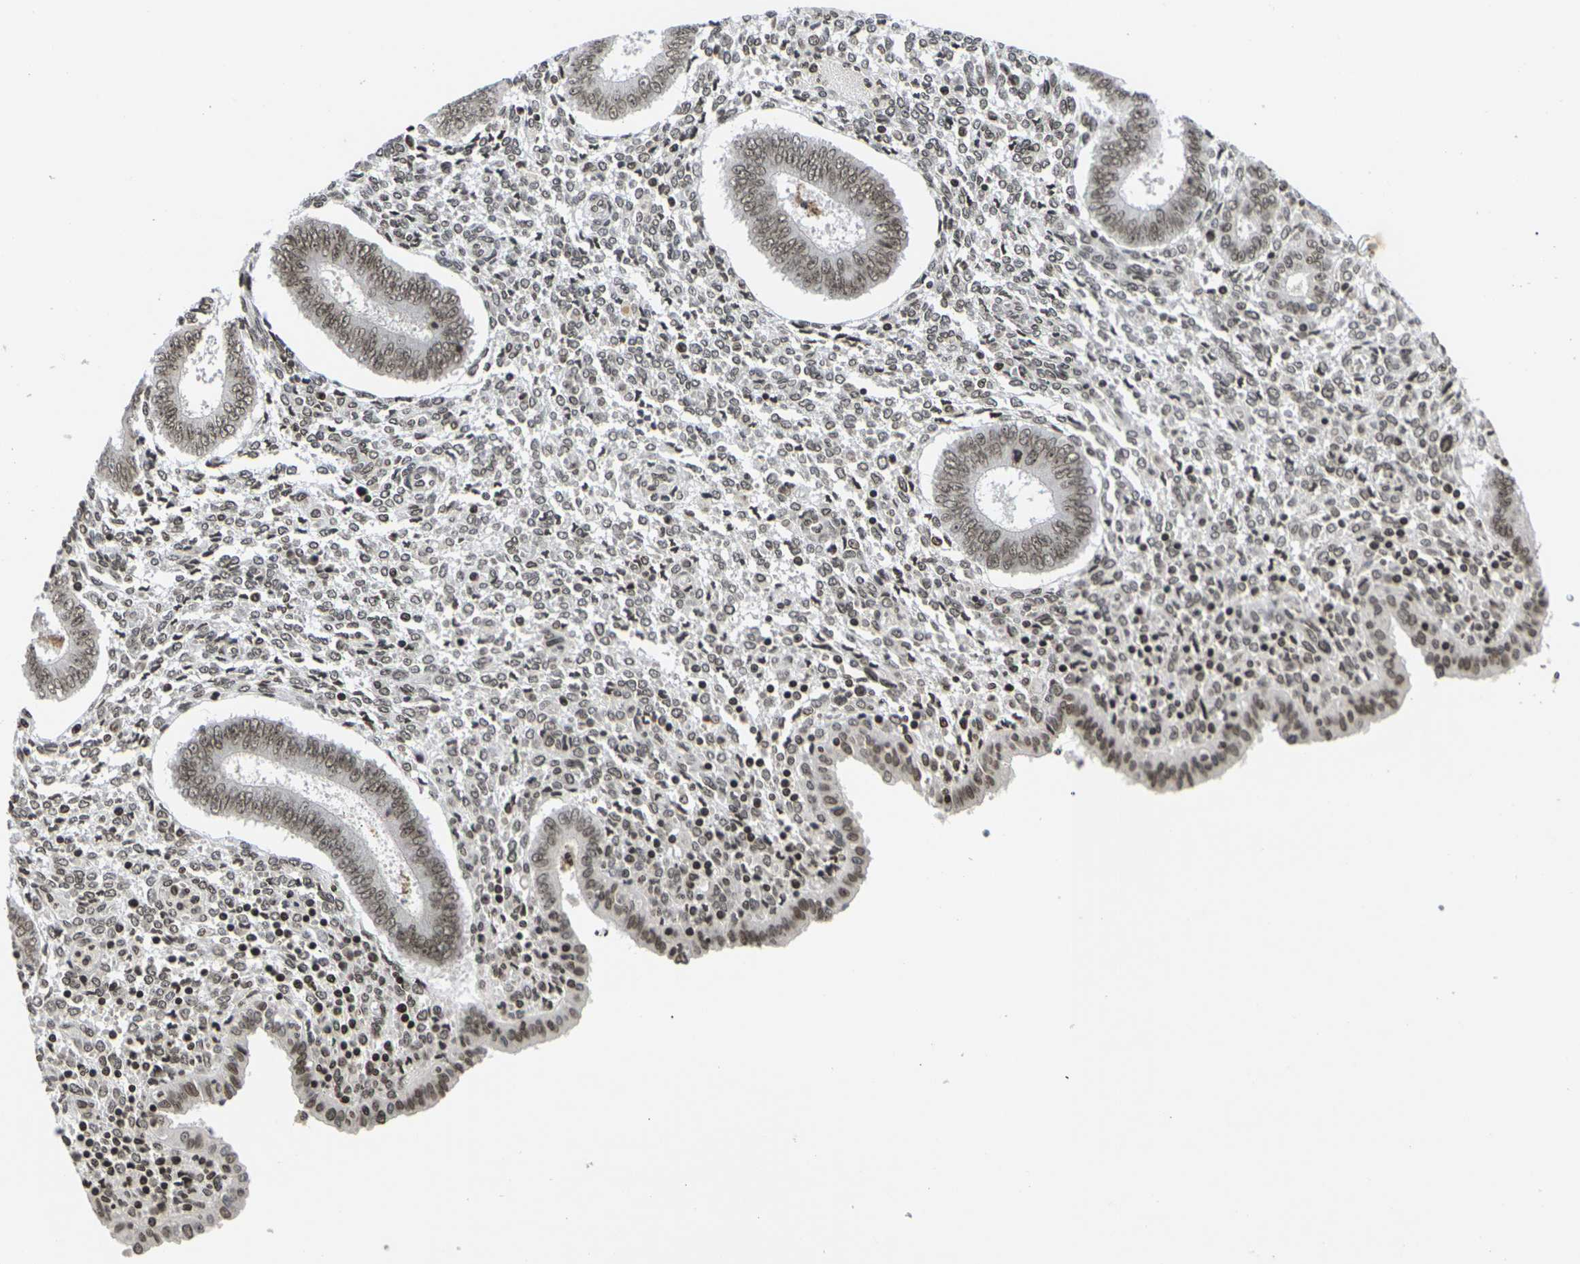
{"staining": {"intensity": "weak", "quantity": ">75%", "location": "nuclear"}, "tissue": "endometrium", "cell_type": "Cells in endometrial stroma", "image_type": "normal", "snomed": [{"axis": "morphology", "description": "Normal tissue, NOS"}, {"axis": "topography", "description": "Endometrium"}], "caption": "Weak nuclear staining for a protein is seen in approximately >75% of cells in endometrial stroma of benign endometrium using immunohistochemistry.", "gene": "ETV5", "patient": {"sex": "female", "age": 35}}